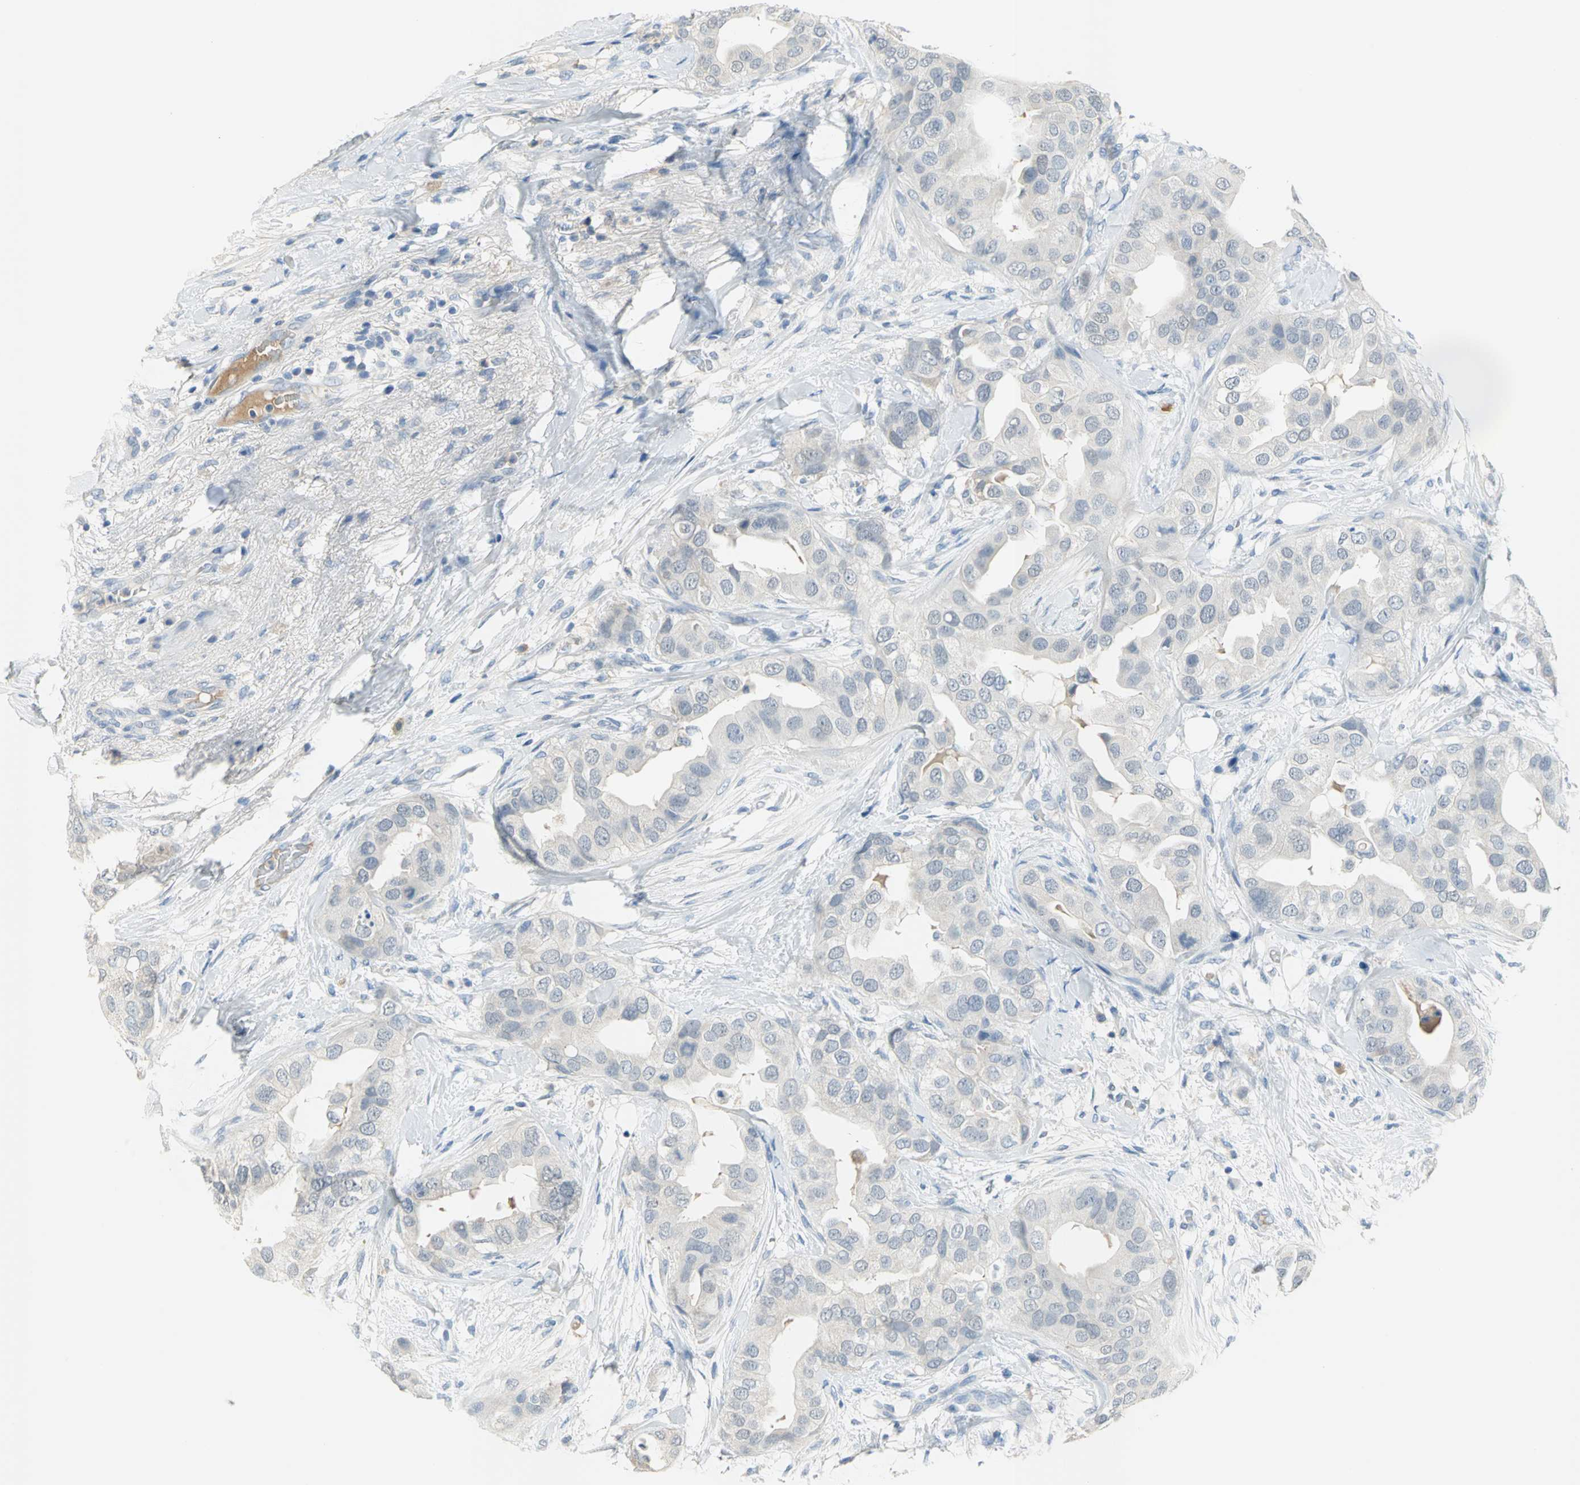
{"staining": {"intensity": "negative", "quantity": "none", "location": "none"}, "tissue": "breast cancer", "cell_type": "Tumor cells", "image_type": "cancer", "snomed": [{"axis": "morphology", "description": "Duct carcinoma"}, {"axis": "topography", "description": "Breast"}], "caption": "This is a image of IHC staining of breast cancer, which shows no staining in tumor cells.", "gene": "ZIC1", "patient": {"sex": "female", "age": 40}}